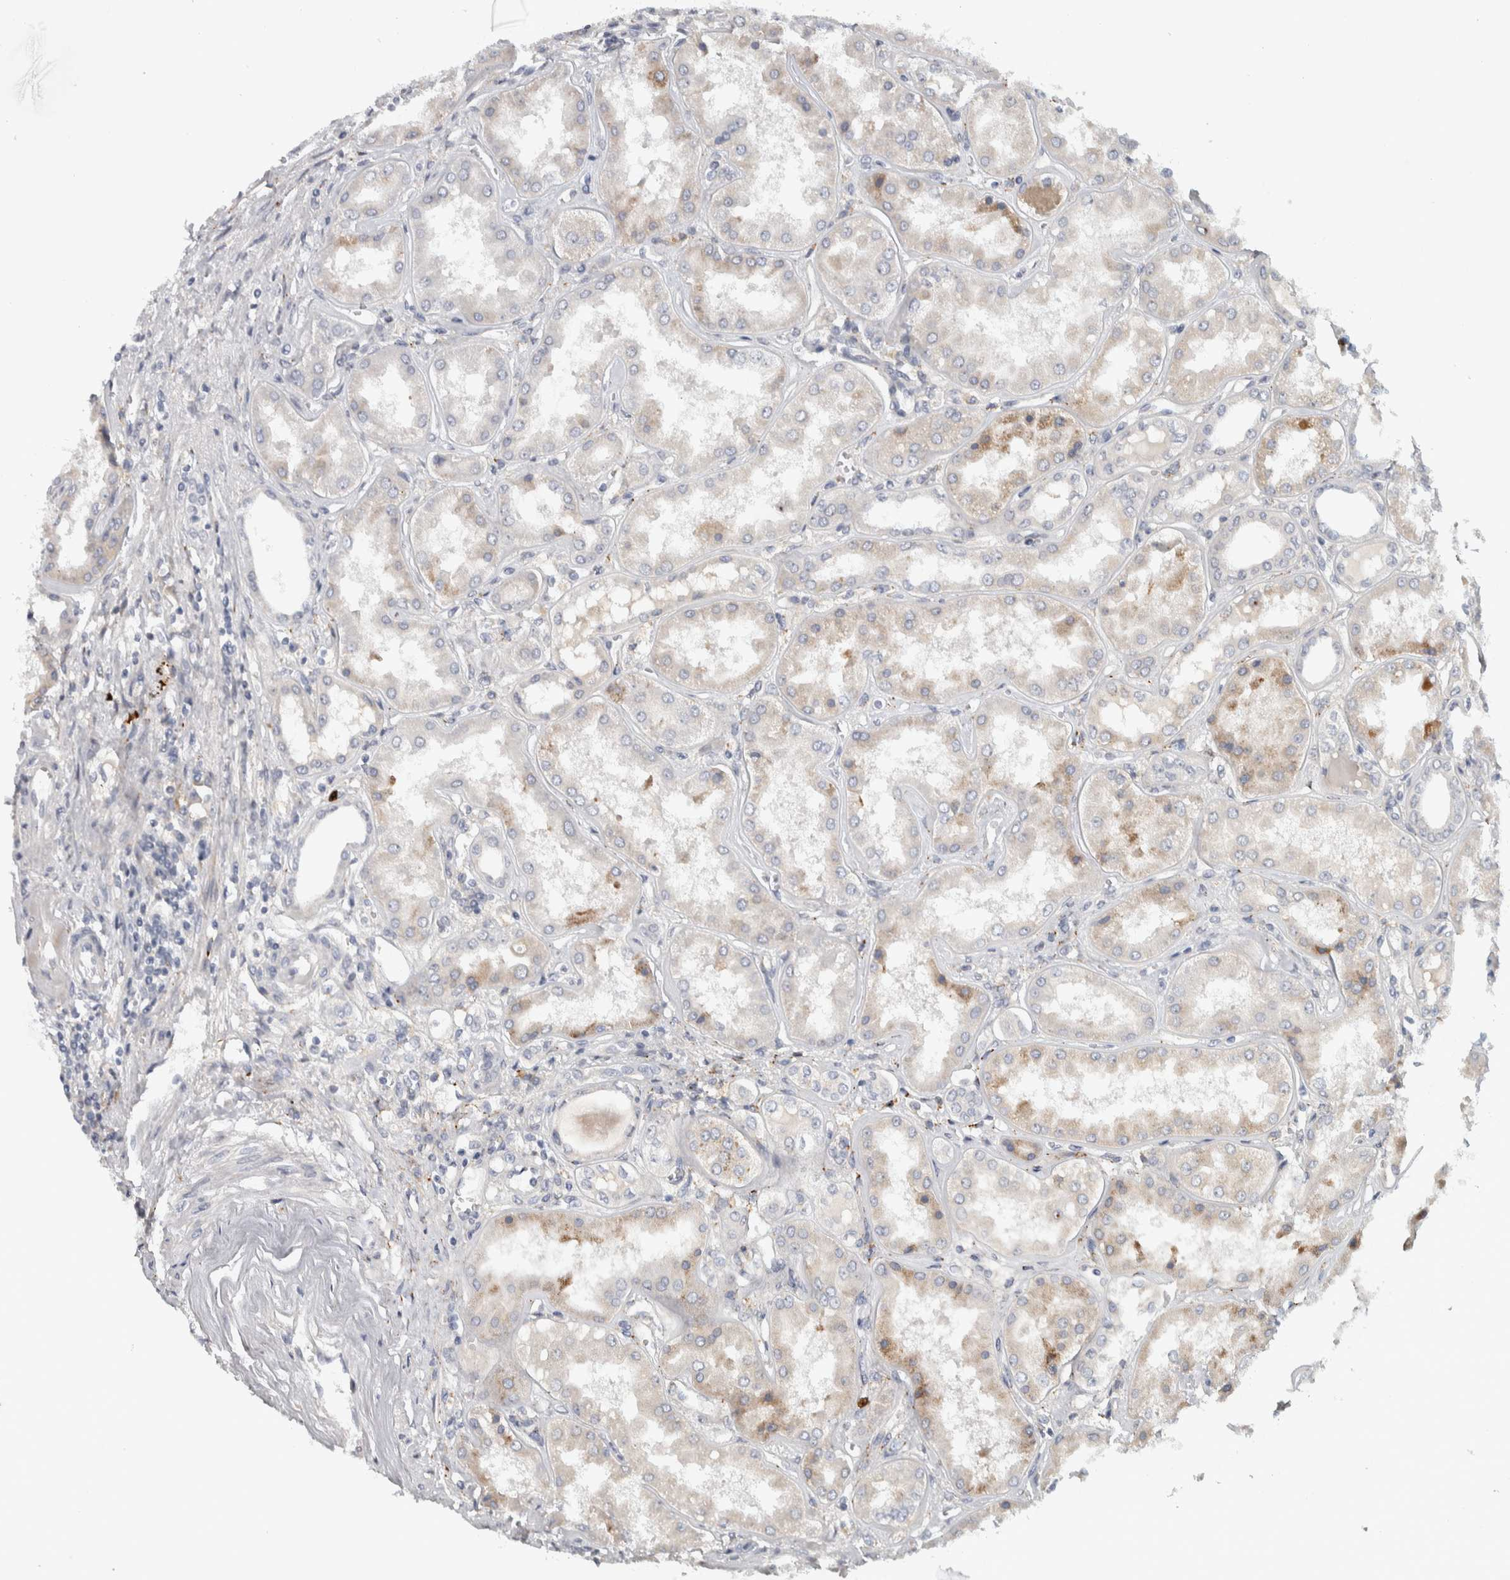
{"staining": {"intensity": "negative", "quantity": "none", "location": "none"}, "tissue": "kidney", "cell_type": "Cells in glomeruli", "image_type": "normal", "snomed": [{"axis": "morphology", "description": "Normal tissue, NOS"}, {"axis": "topography", "description": "Kidney"}], "caption": "The IHC photomicrograph has no significant expression in cells in glomeruli of kidney. (DAB (3,3'-diaminobenzidine) IHC with hematoxylin counter stain).", "gene": "ADPRM", "patient": {"sex": "female", "age": 56}}